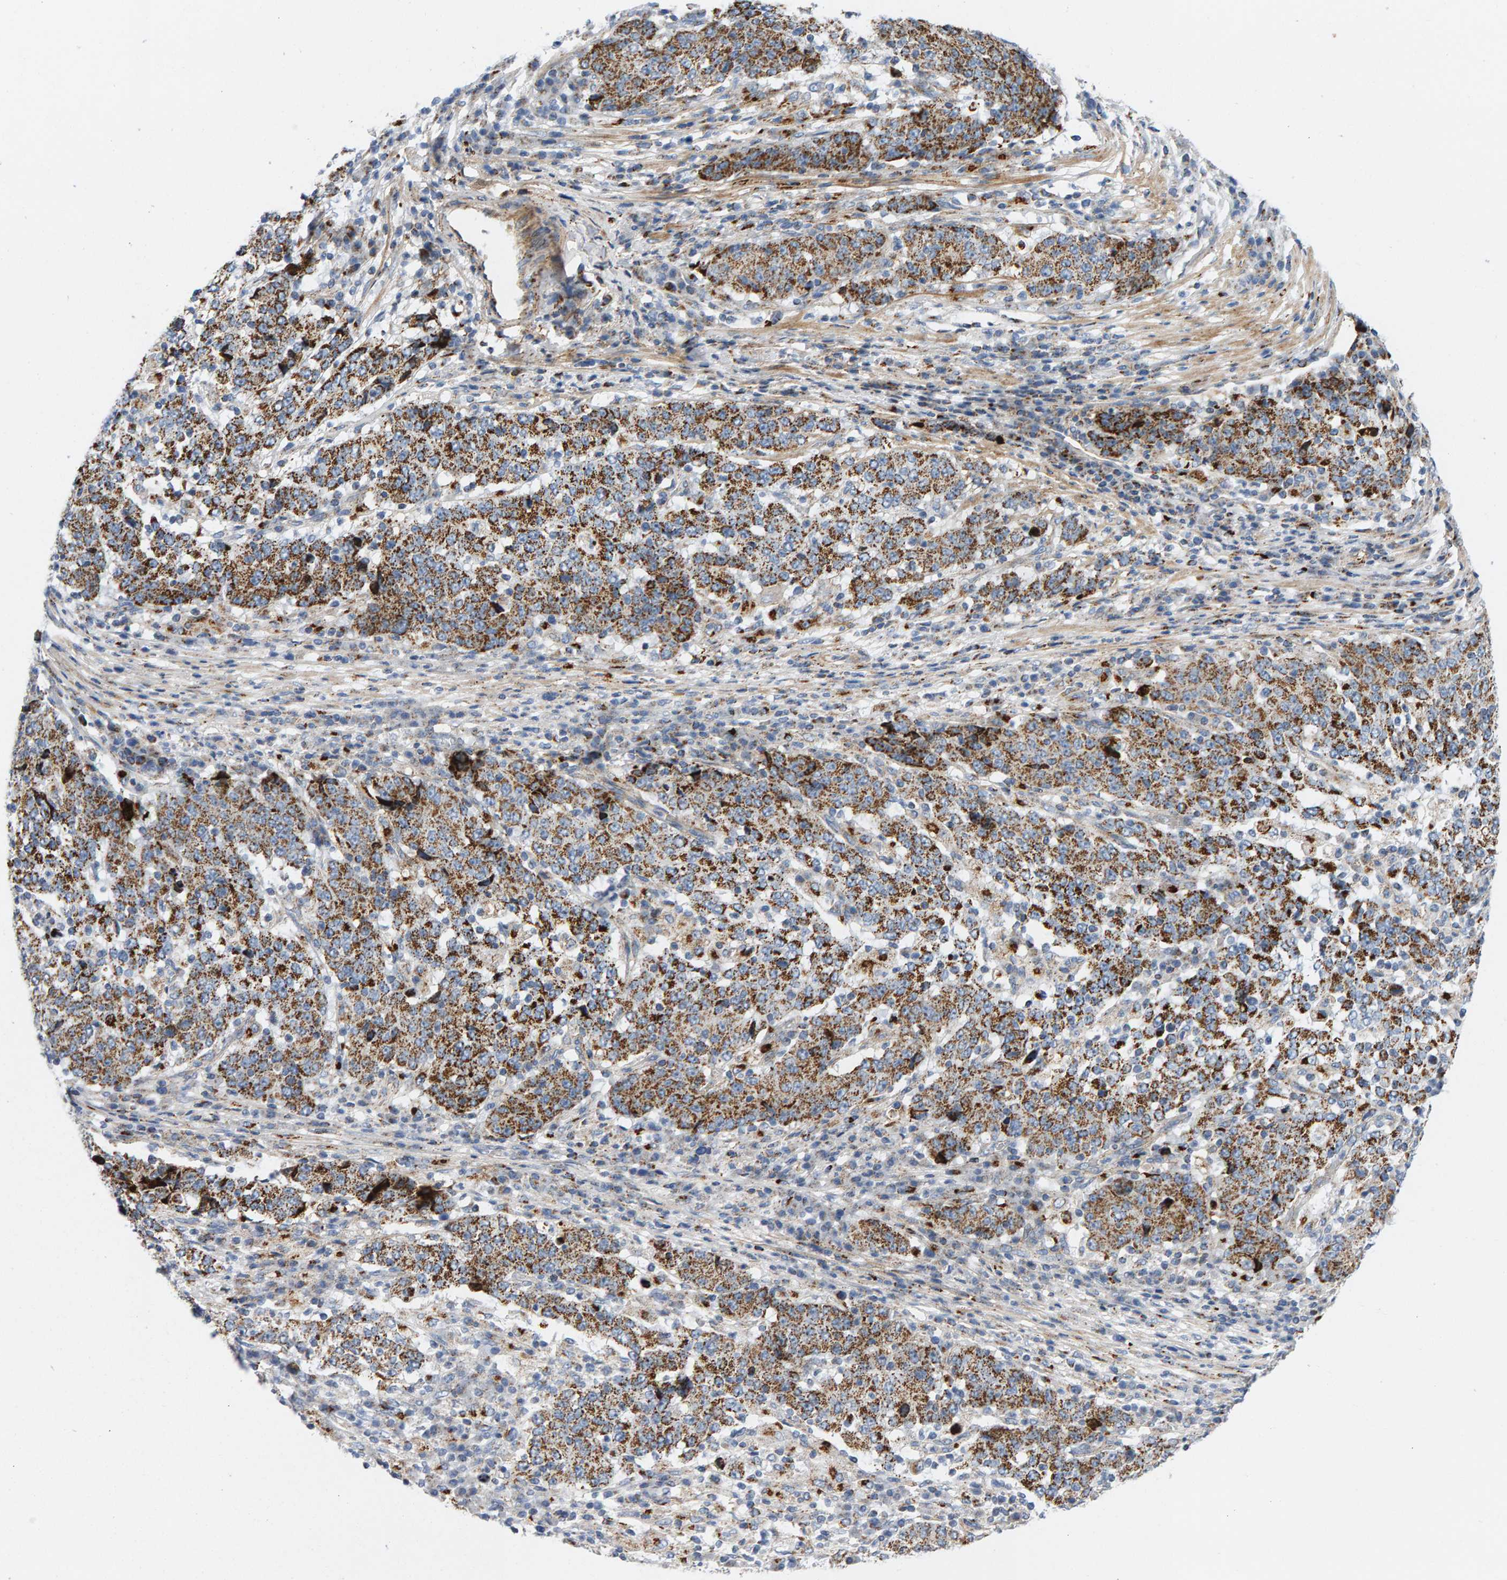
{"staining": {"intensity": "moderate", "quantity": ">75%", "location": "cytoplasmic/membranous"}, "tissue": "stomach cancer", "cell_type": "Tumor cells", "image_type": "cancer", "snomed": [{"axis": "morphology", "description": "Adenocarcinoma, NOS"}, {"axis": "topography", "description": "Stomach"}], "caption": "The micrograph reveals a brown stain indicating the presence of a protein in the cytoplasmic/membranous of tumor cells in stomach cancer (adenocarcinoma). The protein of interest is shown in brown color, while the nuclei are stained blue.", "gene": "GGTA1", "patient": {"sex": "male", "age": 59}}